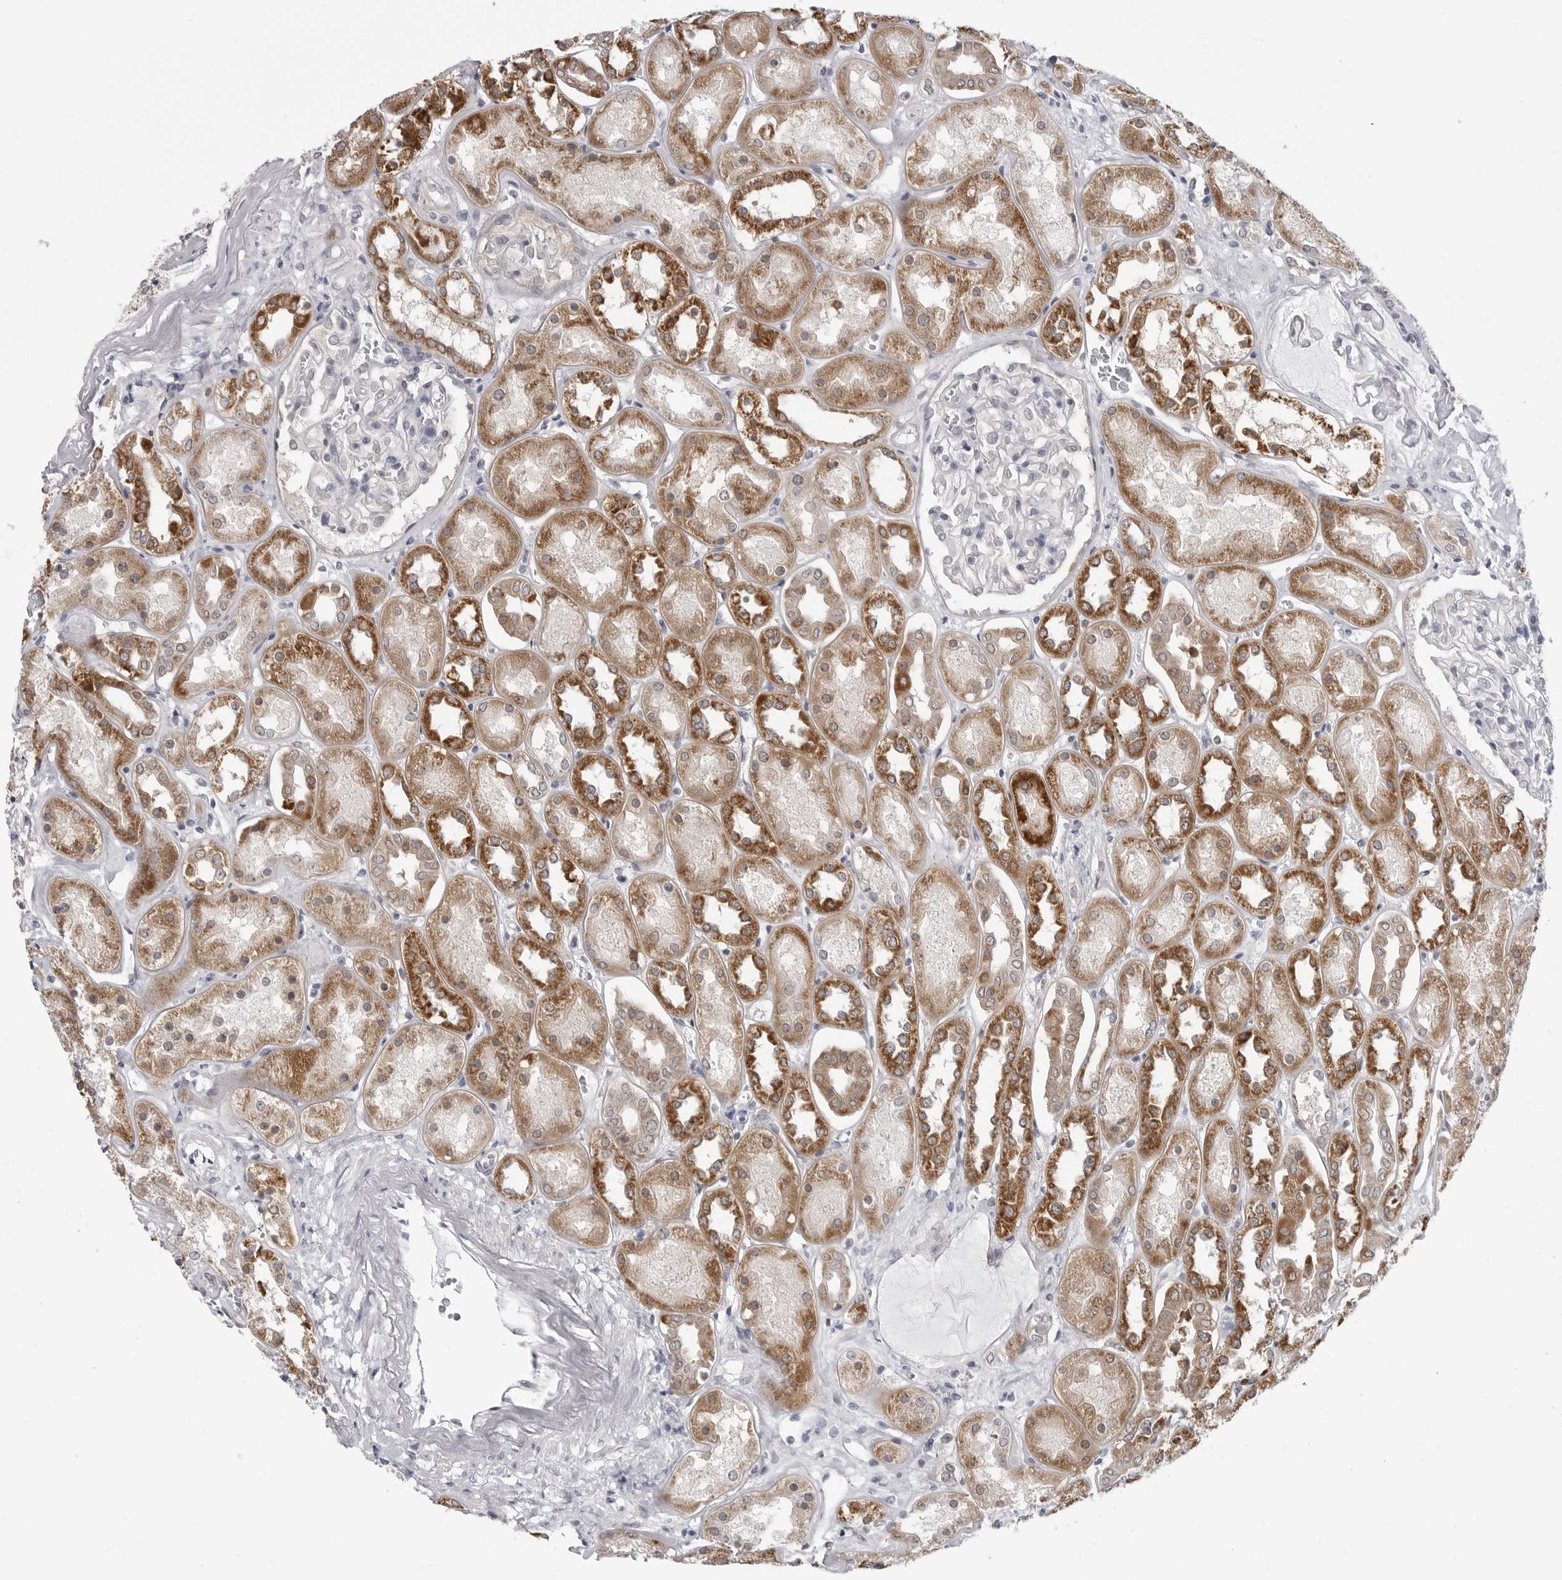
{"staining": {"intensity": "negative", "quantity": "none", "location": "none"}, "tissue": "kidney", "cell_type": "Cells in glomeruli", "image_type": "normal", "snomed": [{"axis": "morphology", "description": "Normal tissue, NOS"}, {"axis": "topography", "description": "Kidney"}], "caption": "High magnification brightfield microscopy of unremarkable kidney stained with DAB (brown) and counterstained with hematoxylin (blue): cells in glomeruli show no significant expression.", "gene": "FH", "patient": {"sex": "male", "age": 70}}